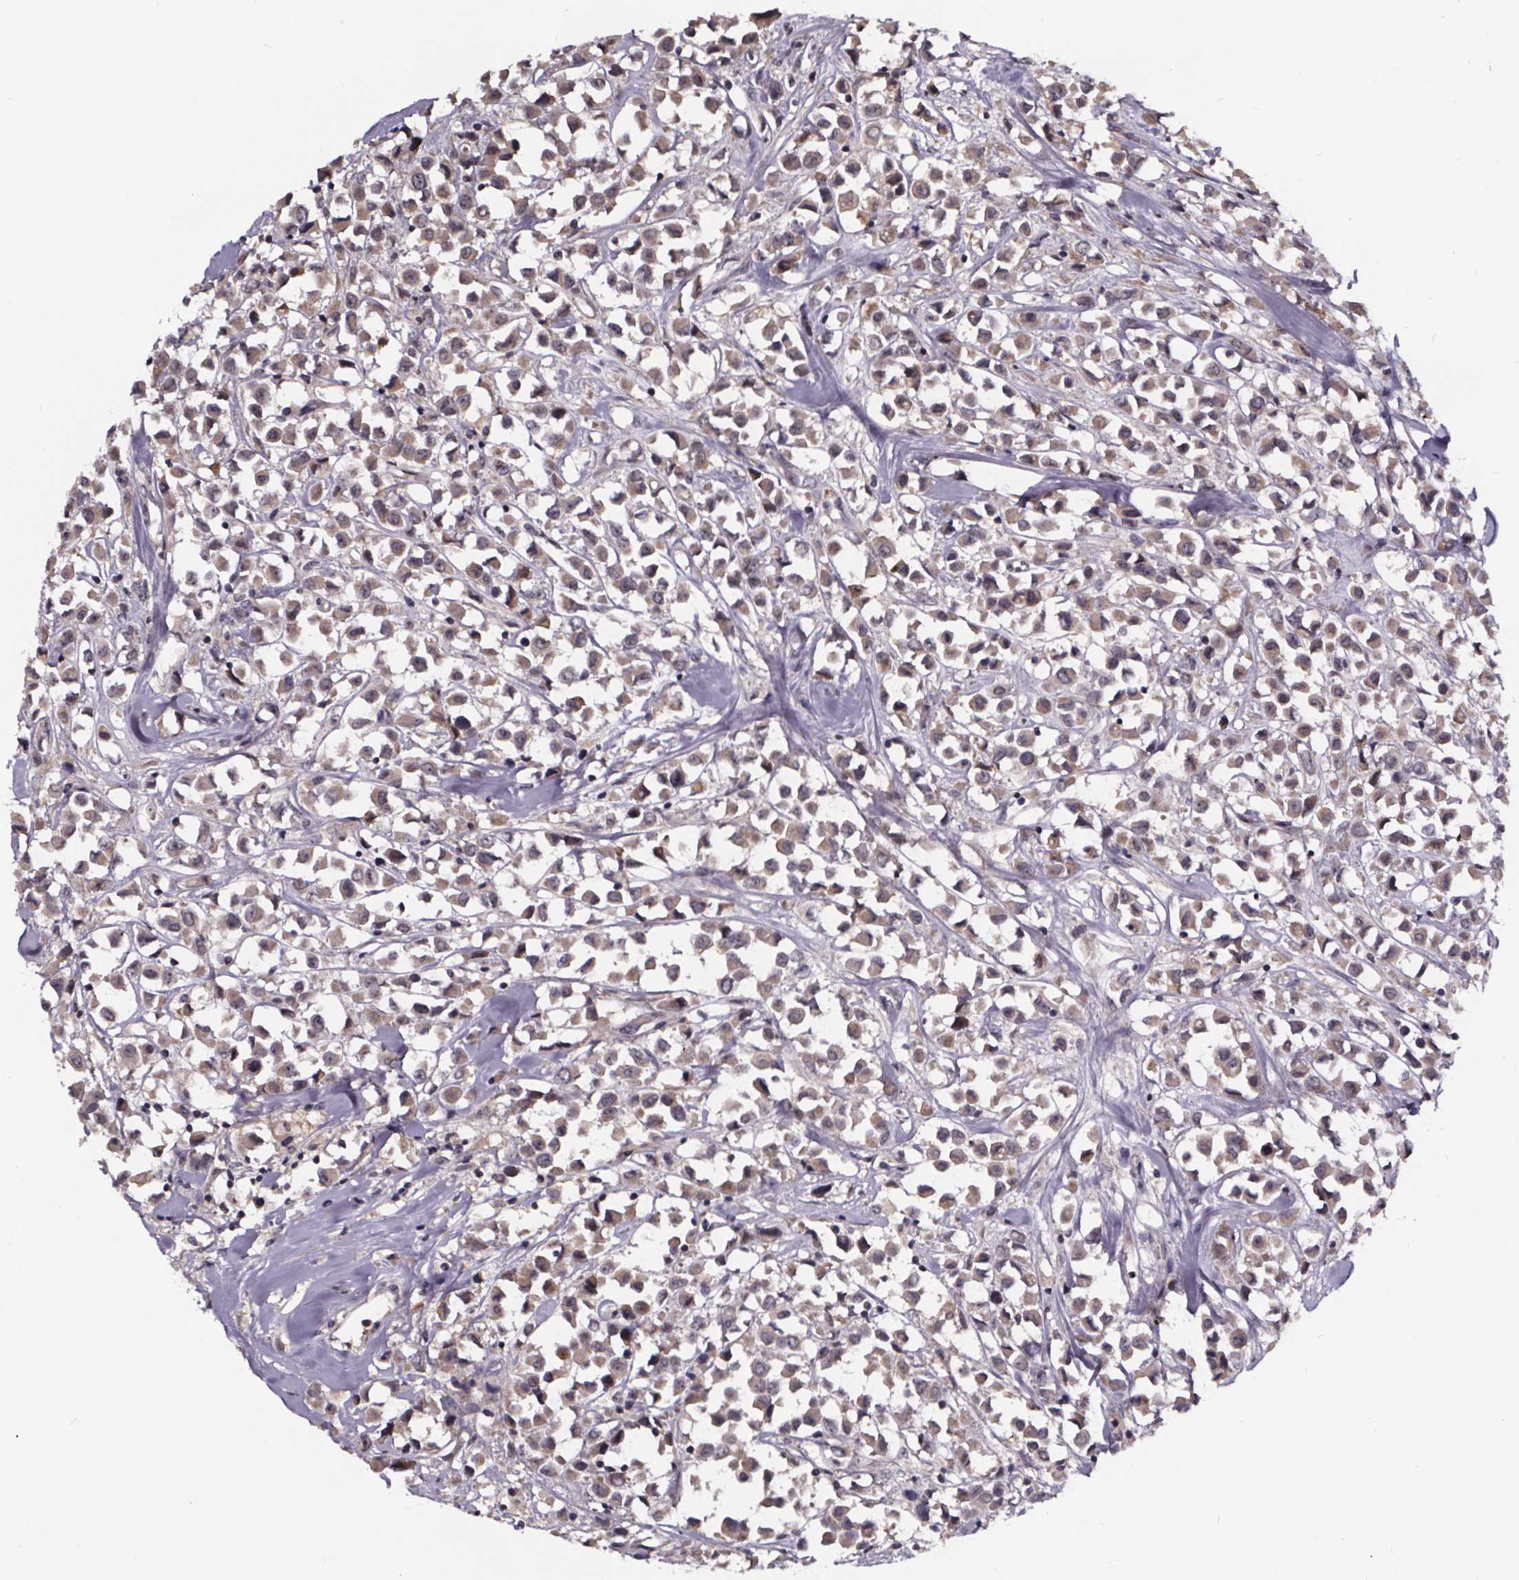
{"staining": {"intensity": "weak", "quantity": ">75%", "location": "cytoplasmic/membranous"}, "tissue": "breast cancer", "cell_type": "Tumor cells", "image_type": "cancer", "snomed": [{"axis": "morphology", "description": "Duct carcinoma"}, {"axis": "topography", "description": "Breast"}], "caption": "Protein staining of breast invasive ductal carcinoma tissue displays weak cytoplasmic/membranous staining in approximately >75% of tumor cells.", "gene": "SMIM1", "patient": {"sex": "female", "age": 61}}